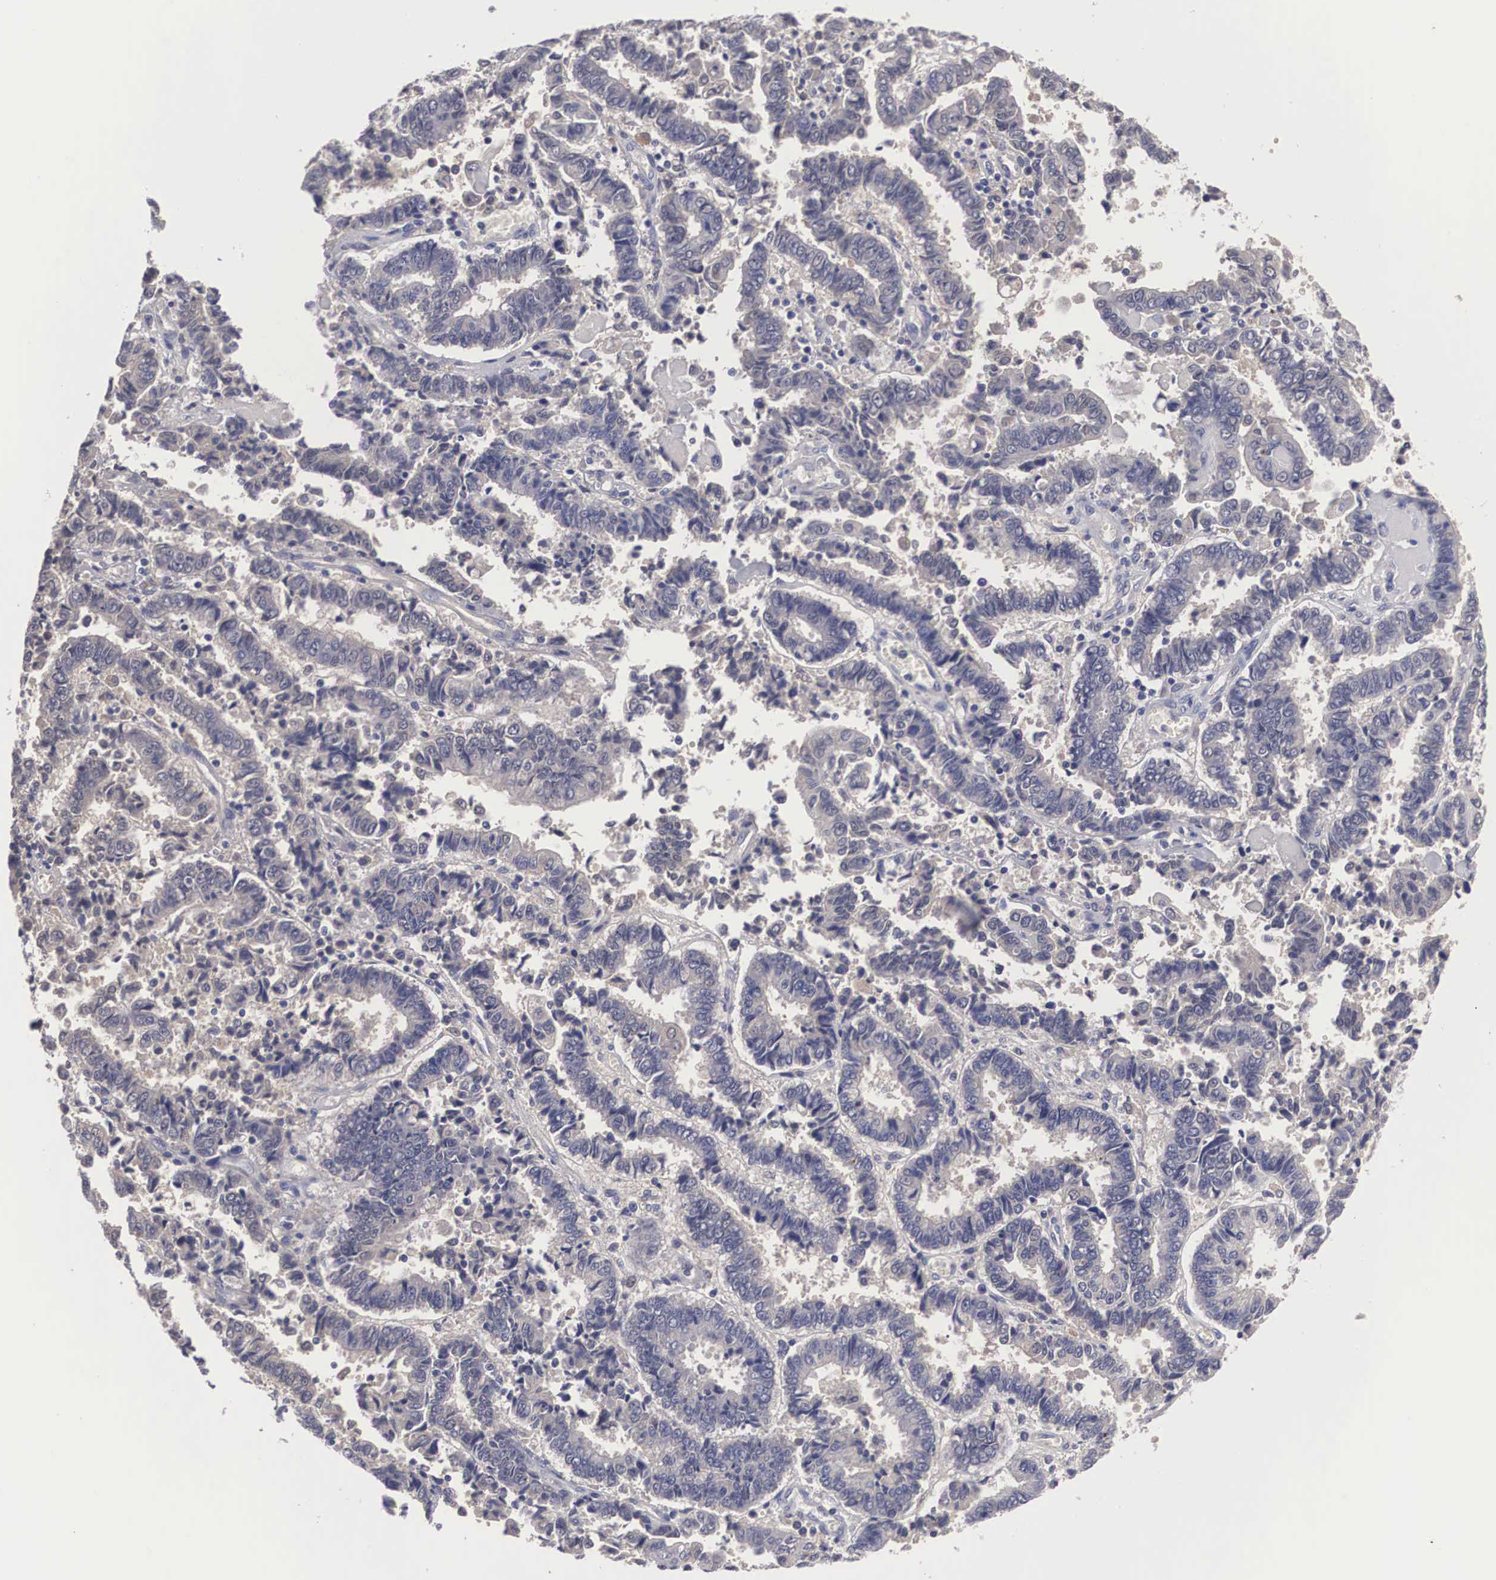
{"staining": {"intensity": "weak", "quantity": "25%-75%", "location": "cytoplasmic/membranous"}, "tissue": "endometrial cancer", "cell_type": "Tumor cells", "image_type": "cancer", "snomed": [{"axis": "morphology", "description": "Adenocarcinoma, NOS"}, {"axis": "topography", "description": "Endometrium"}], "caption": "Immunohistochemical staining of human endometrial adenocarcinoma shows low levels of weak cytoplasmic/membranous protein staining in approximately 25%-75% of tumor cells. The staining was performed using DAB, with brown indicating positive protein expression. Nuclei are stained blue with hematoxylin.", "gene": "ABHD4", "patient": {"sex": "female", "age": 75}}